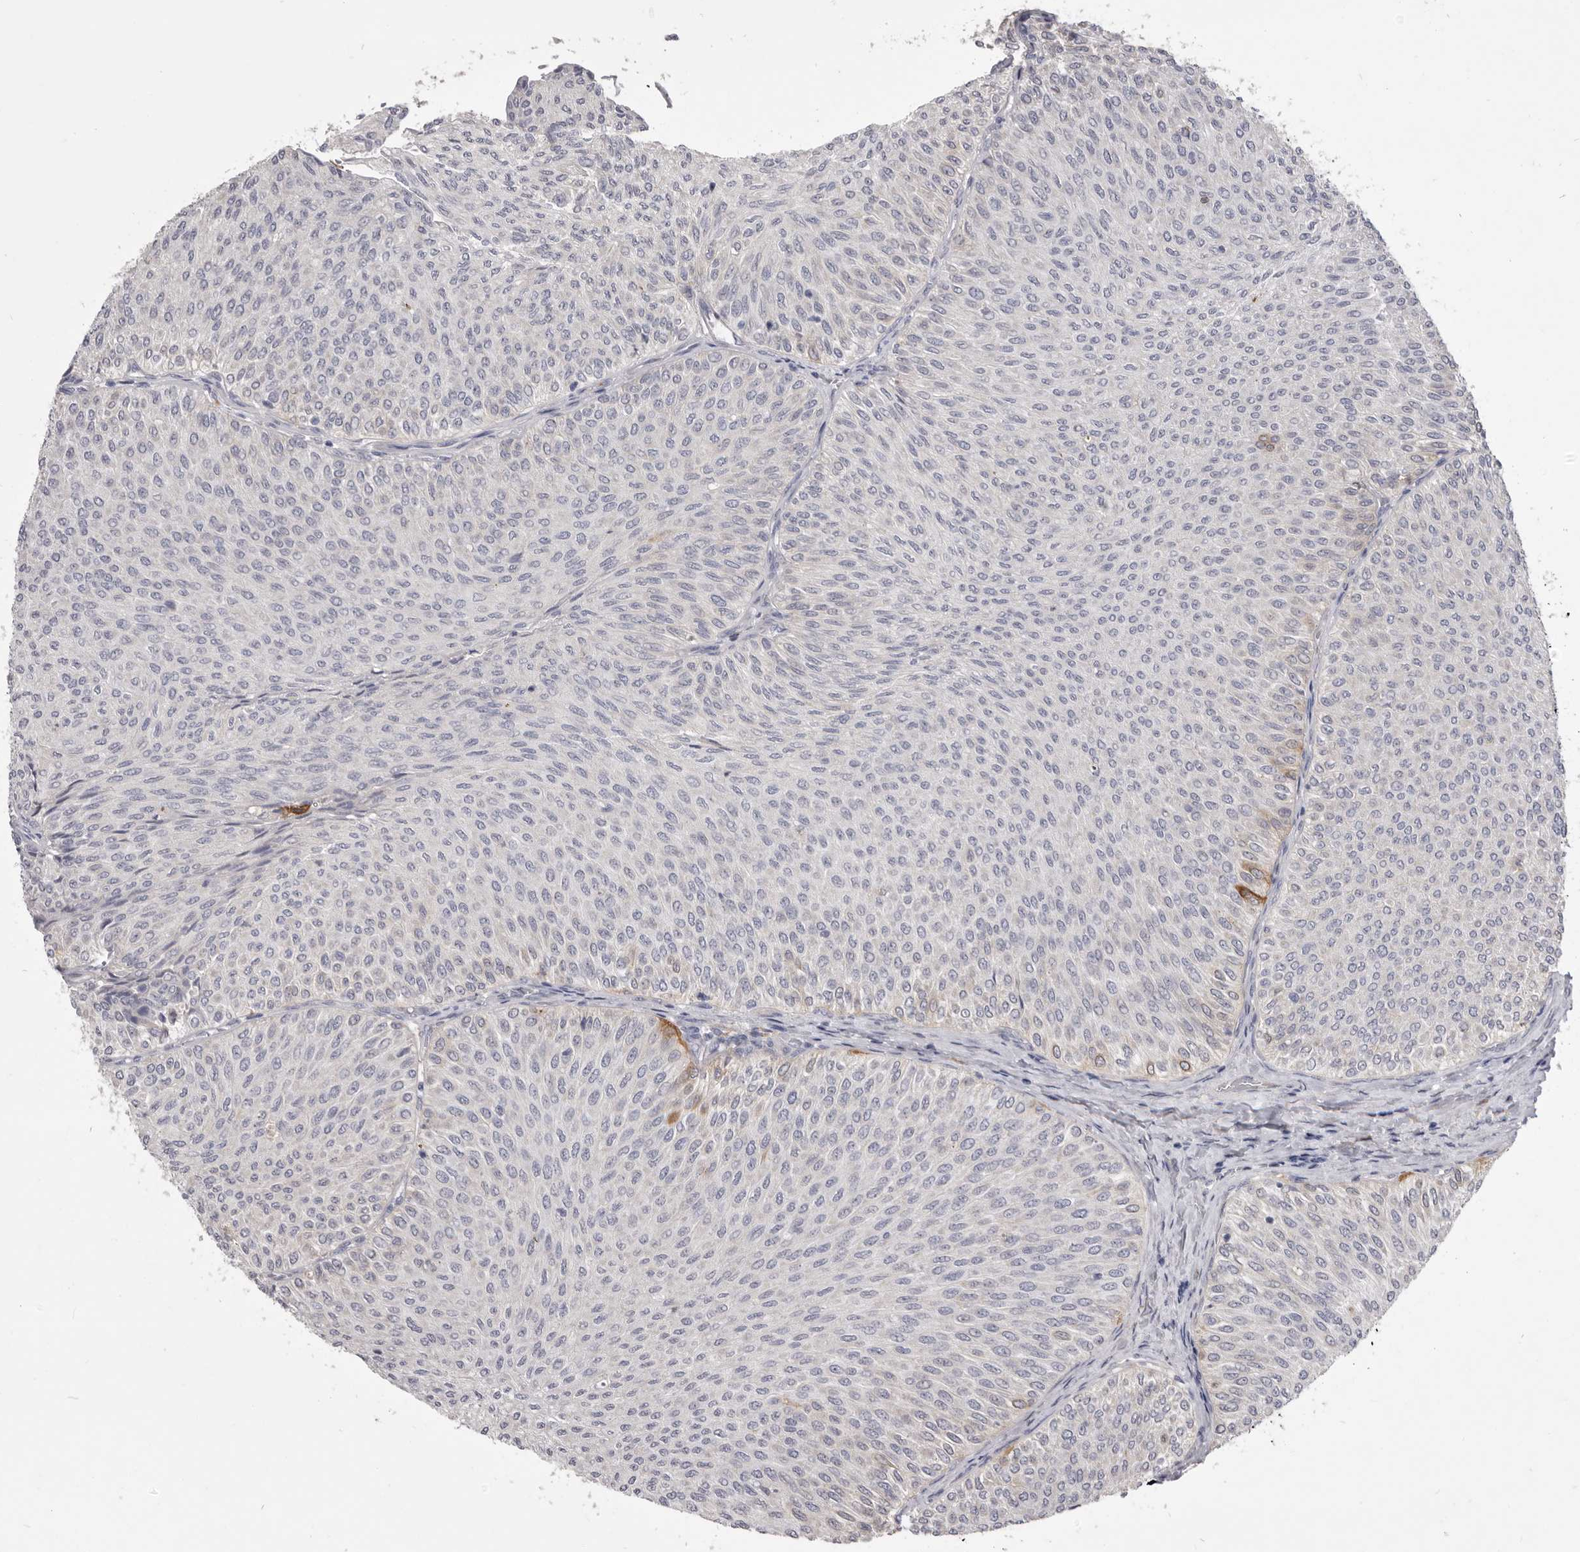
{"staining": {"intensity": "negative", "quantity": "none", "location": "none"}, "tissue": "urothelial cancer", "cell_type": "Tumor cells", "image_type": "cancer", "snomed": [{"axis": "morphology", "description": "Urothelial carcinoma, Low grade"}, {"axis": "topography", "description": "Urinary bladder"}], "caption": "The micrograph reveals no significant positivity in tumor cells of urothelial cancer.", "gene": "VPS45", "patient": {"sex": "male", "age": 78}}